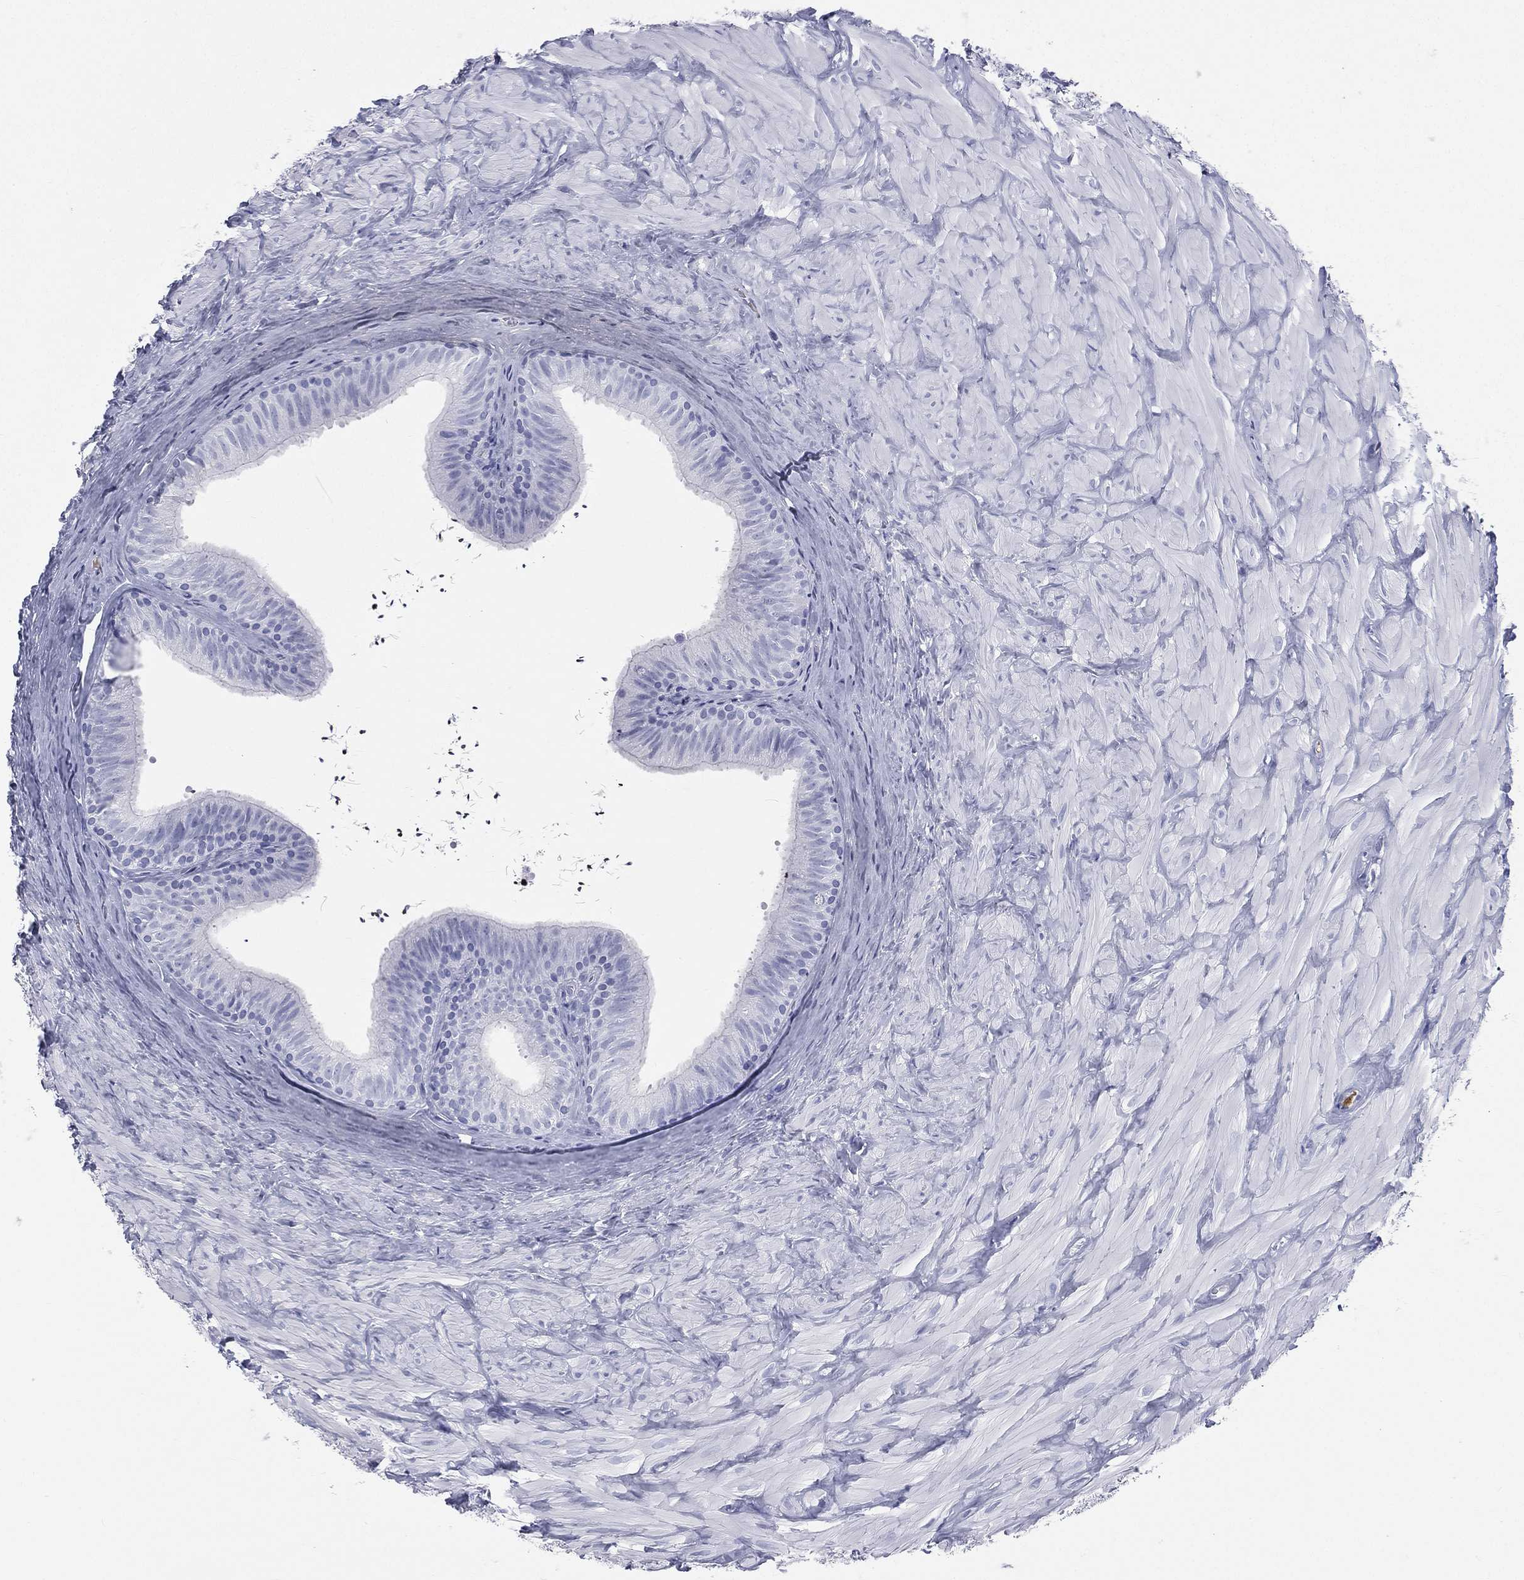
{"staining": {"intensity": "negative", "quantity": "none", "location": "none"}, "tissue": "epididymis", "cell_type": "Glandular cells", "image_type": "normal", "snomed": [{"axis": "morphology", "description": "Normal tissue, NOS"}, {"axis": "topography", "description": "Epididymis"}], "caption": "Histopathology image shows no protein expression in glandular cells of unremarkable epididymis.", "gene": "HP", "patient": {"sex": "male", "age": 32}}